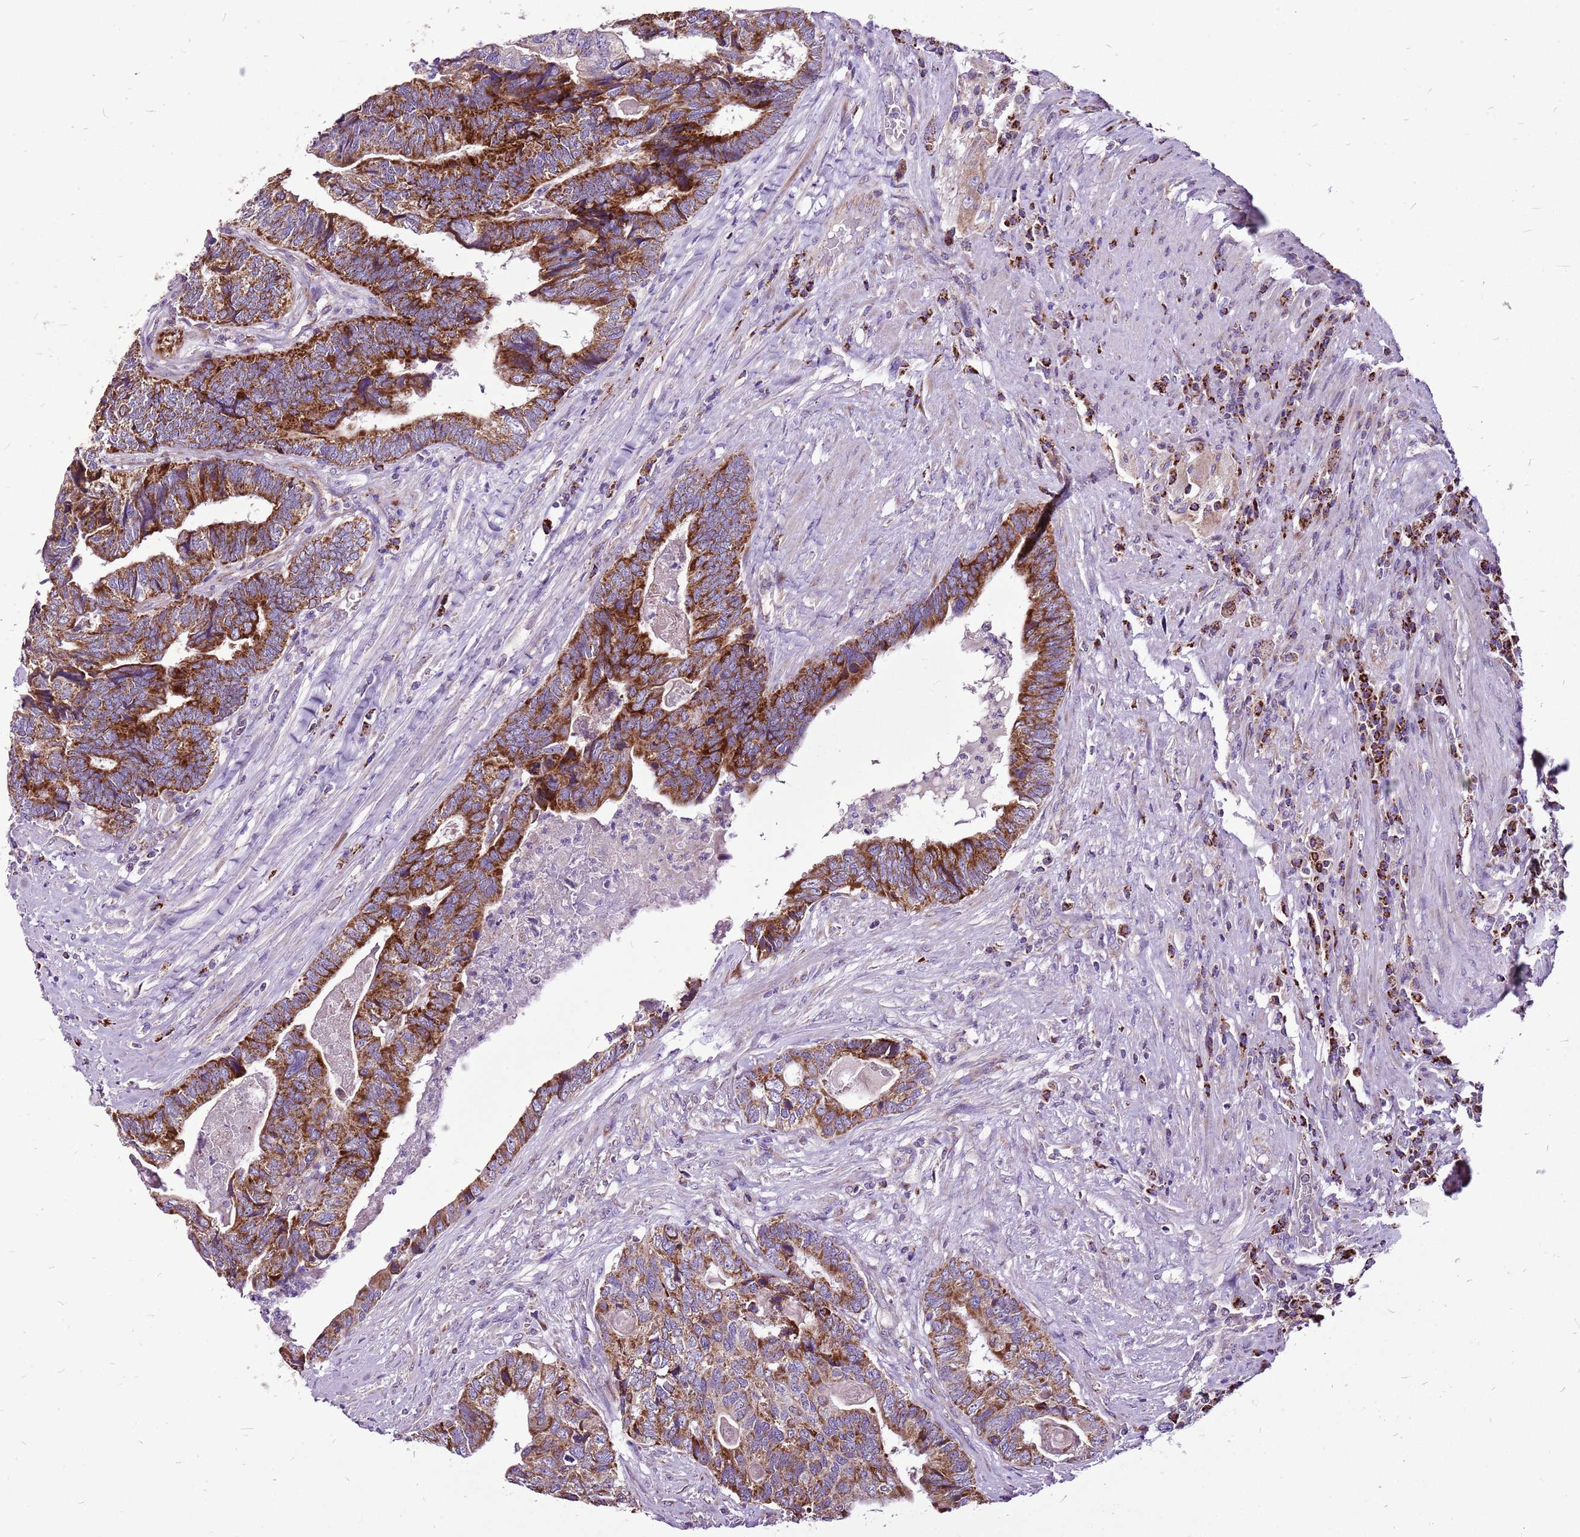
{"staining": {"intensity": "strong", "quantity": ">75%", "location": "cytoplasmic/membranous"}, "tissue": "colorectal cancer", "cell_type": "Tumor cells", "image_type": "cancer", "snomed": [{"axis": "morphology", "description": "Adenocarcinoma, NOS"}, {"axis": "topography", "description": "Colon"}], "caption": "Immunohistochemistry of colorectal cancer (adenocarcinoma) displays high levels of strong cytoplasmic/membranous positivity in approximately >75% of tumor cells.", "gene": "GCDH", "patient": {"sex": "female", "age": 67}}